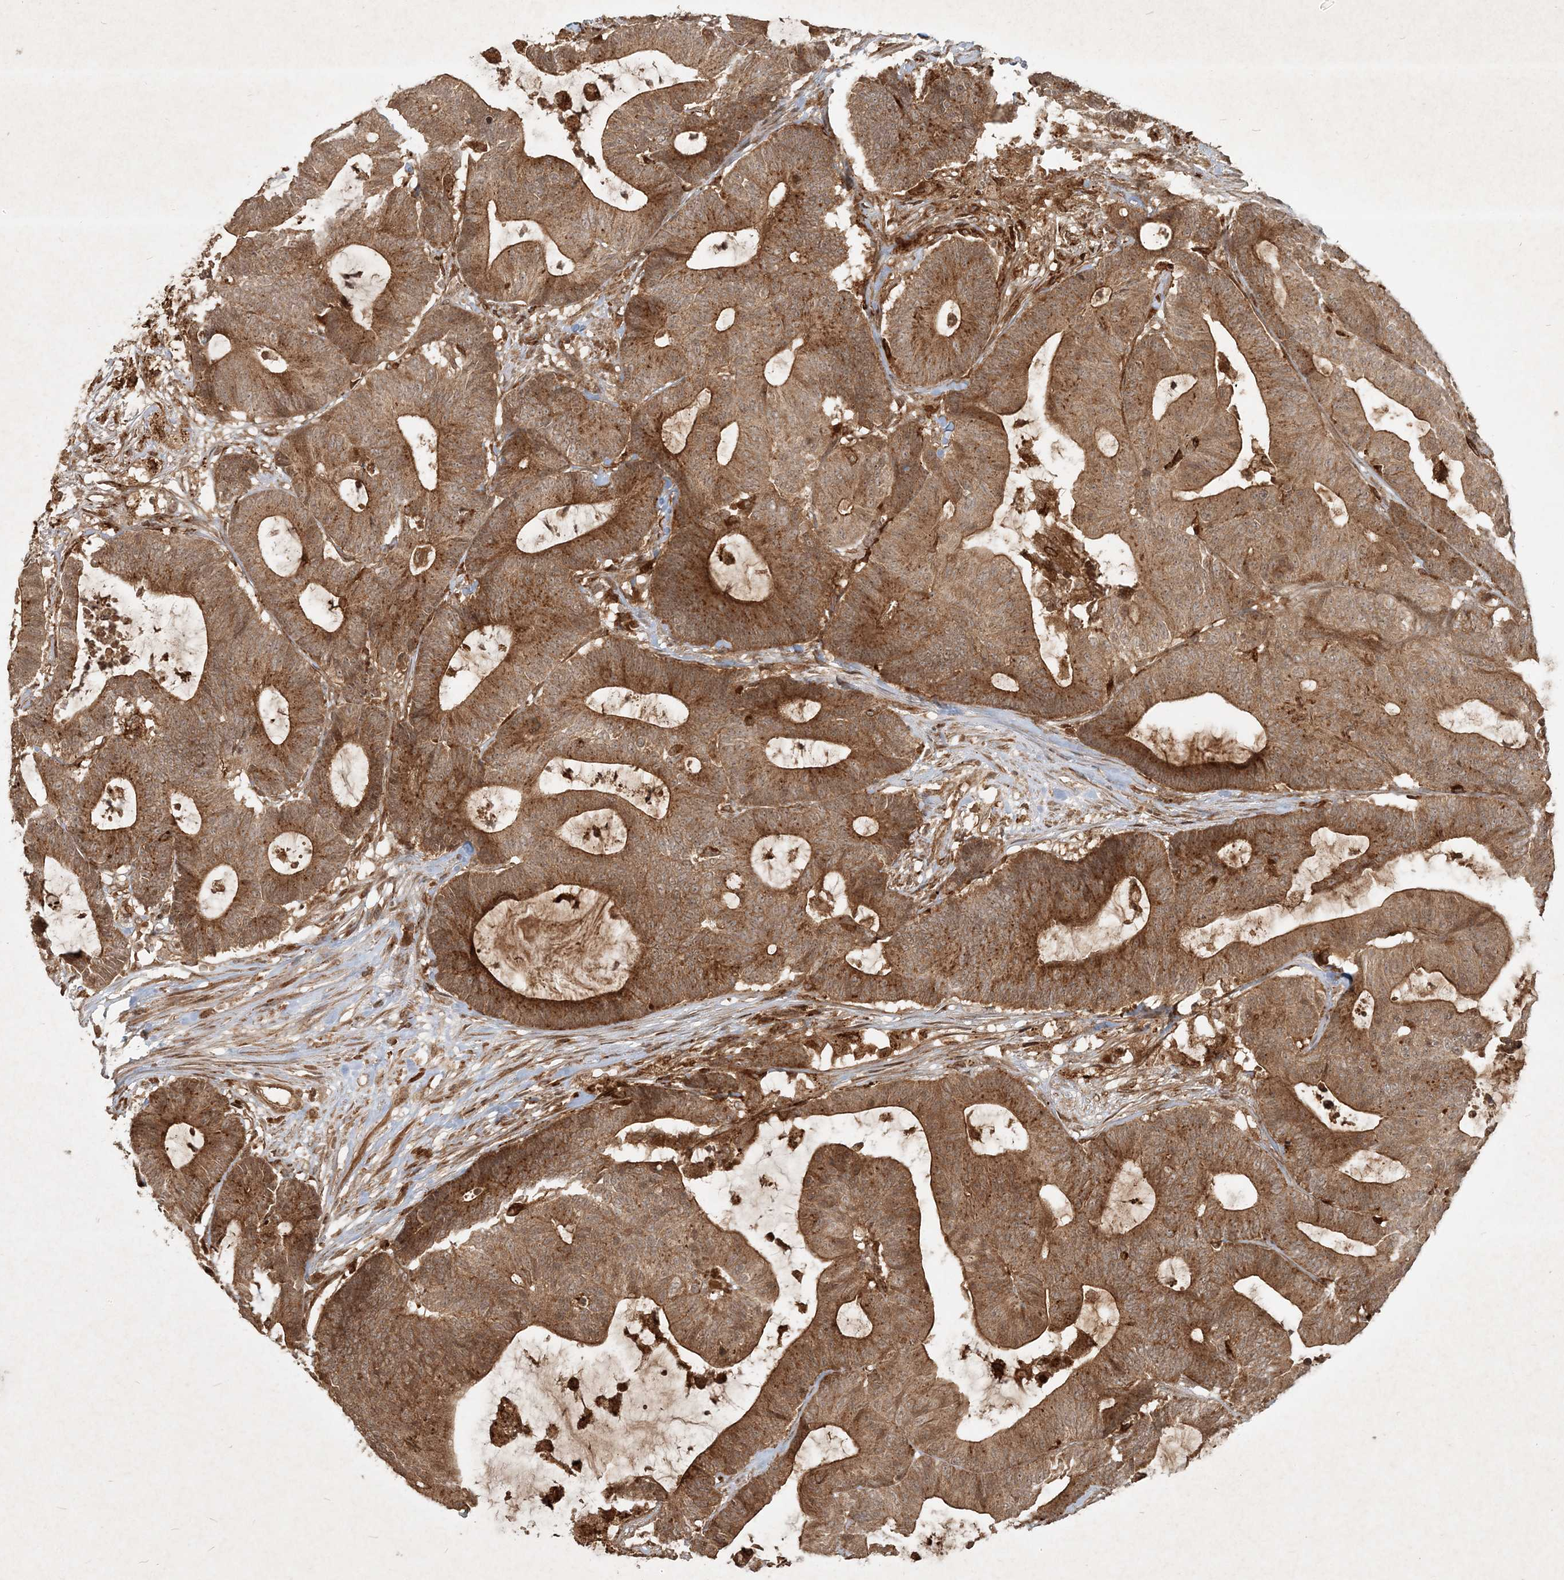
{"staining": {"intensity": "moderate", "quantity": ">75%", "location": "cytoplasmic/membranous"}, "tissue": "colorectal cancer", "cell_type": "Tumor cells", "image_type": "cancer", "snomed": [{"axis": "morphology", "description": "Adenocarcinoma, NOS"}, {"axis": "topography", "description": "Colon"}], "caption": "Human adenocarcinoma (colorectal) stained with a protein marker exhibits moderate staining in tumor cells.", "gene": "NARS1", "patient": {"sex": "female", "age": 84}}